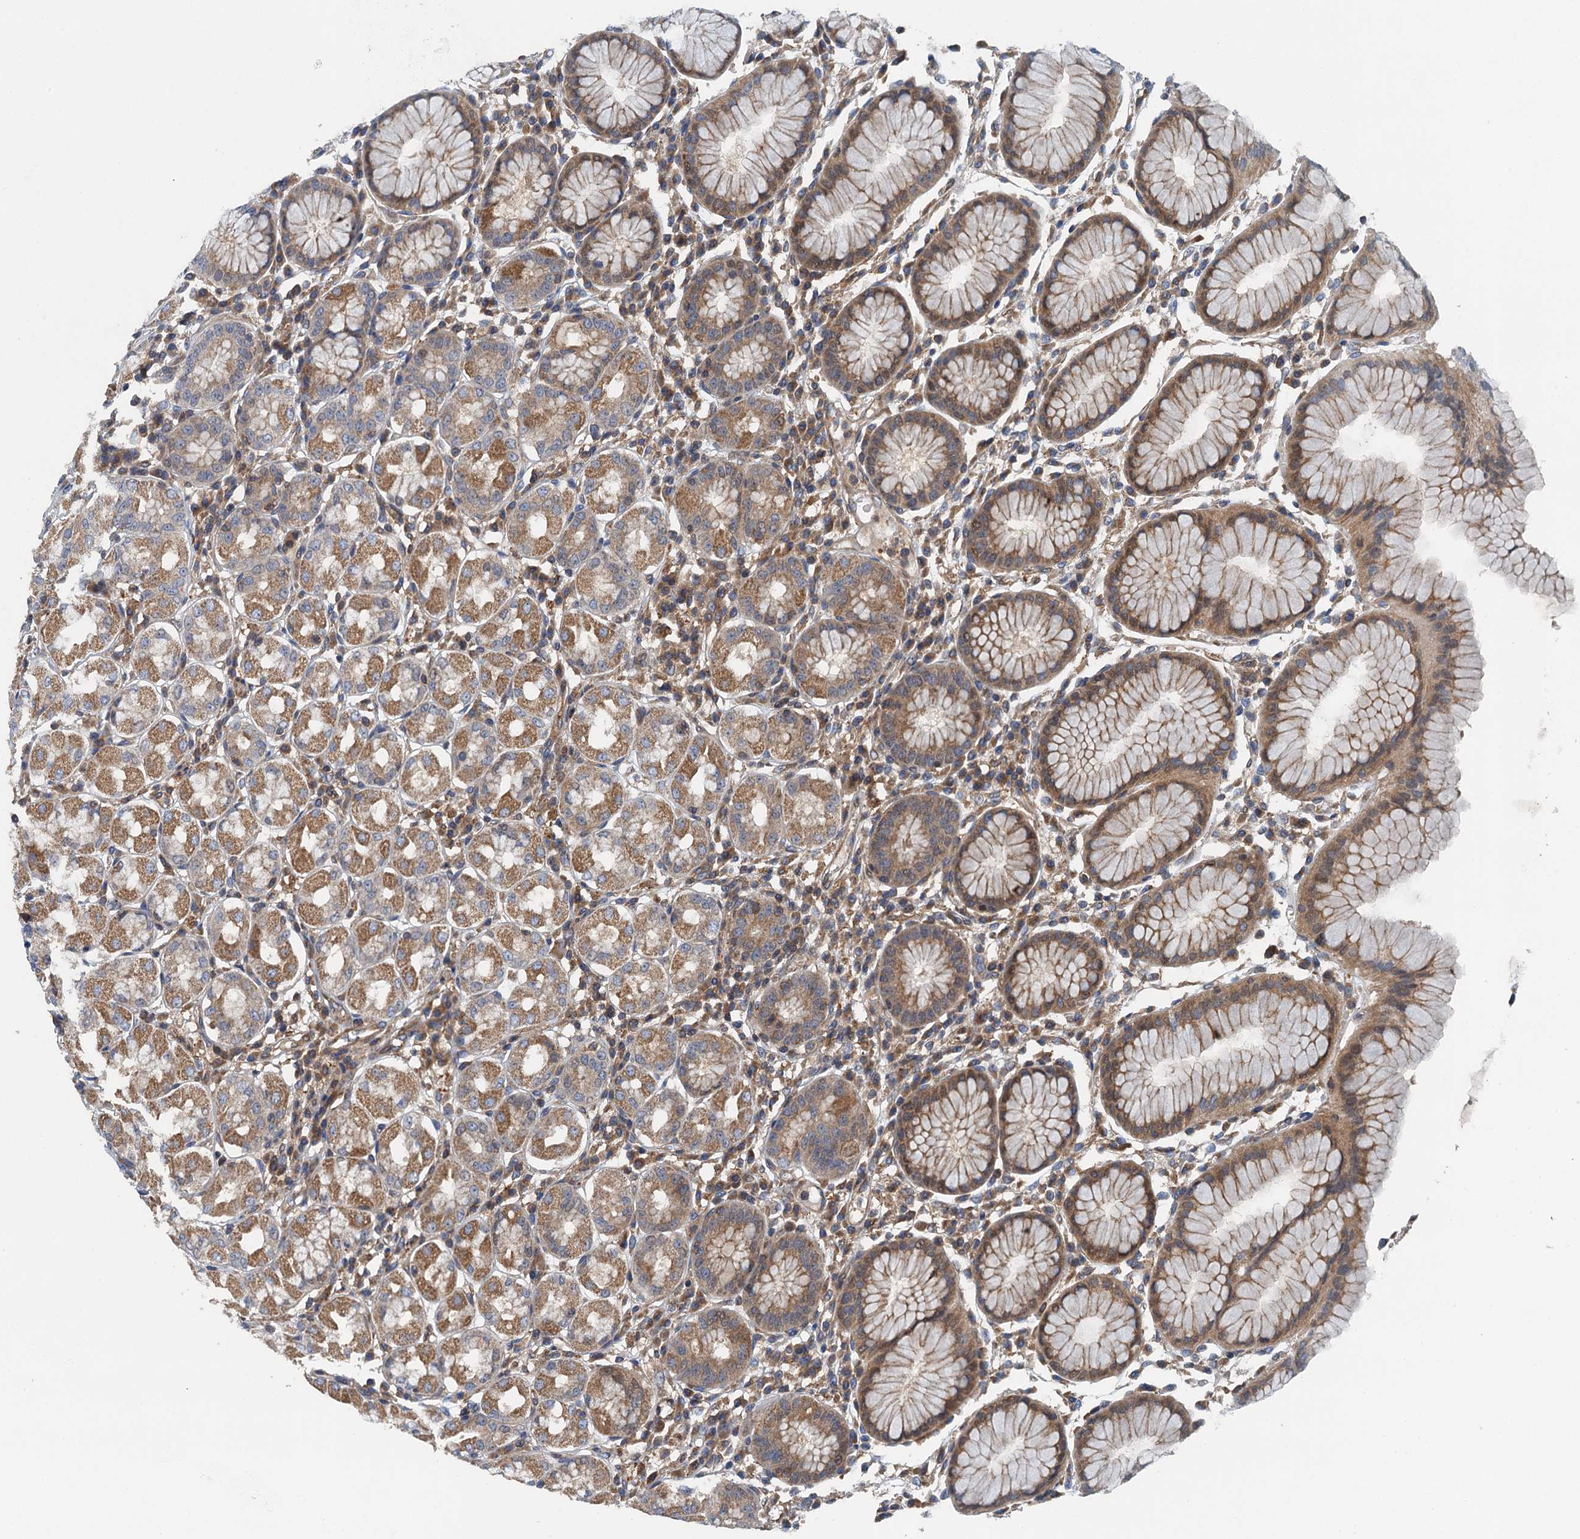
{"staining": {"intensity": "moderate", "quantity": "25%-75%", "location": "cytoplasmic/membranous"}, "tissue": "stomach", "cell_type": "Glandular cells", "image_type": "normal", "snomed": [{"axis": "morphology", "description": "Normal tissue, NOS"}, {"axis": "topography", "description": "Stomach"}, {"axis": "topography", "description": "Stomach, lower"}], "caption": "Immunohistochemistry (IHC) staining of normal stomach, which exhibits medium levels of moderate cytoplasmic/membranous expression in approximately 25%-75% of glandular cells indicating moderate cytoplasmic/membranous protein positivity. The staining was performed using DAB (3,3'-diaminobenzidine) (brown) for protein detection and nuclei were counterstained in hematoxylin (blue).", "gene": "PPP1R14D", "patient": {"sex": "female", "age": 56}}